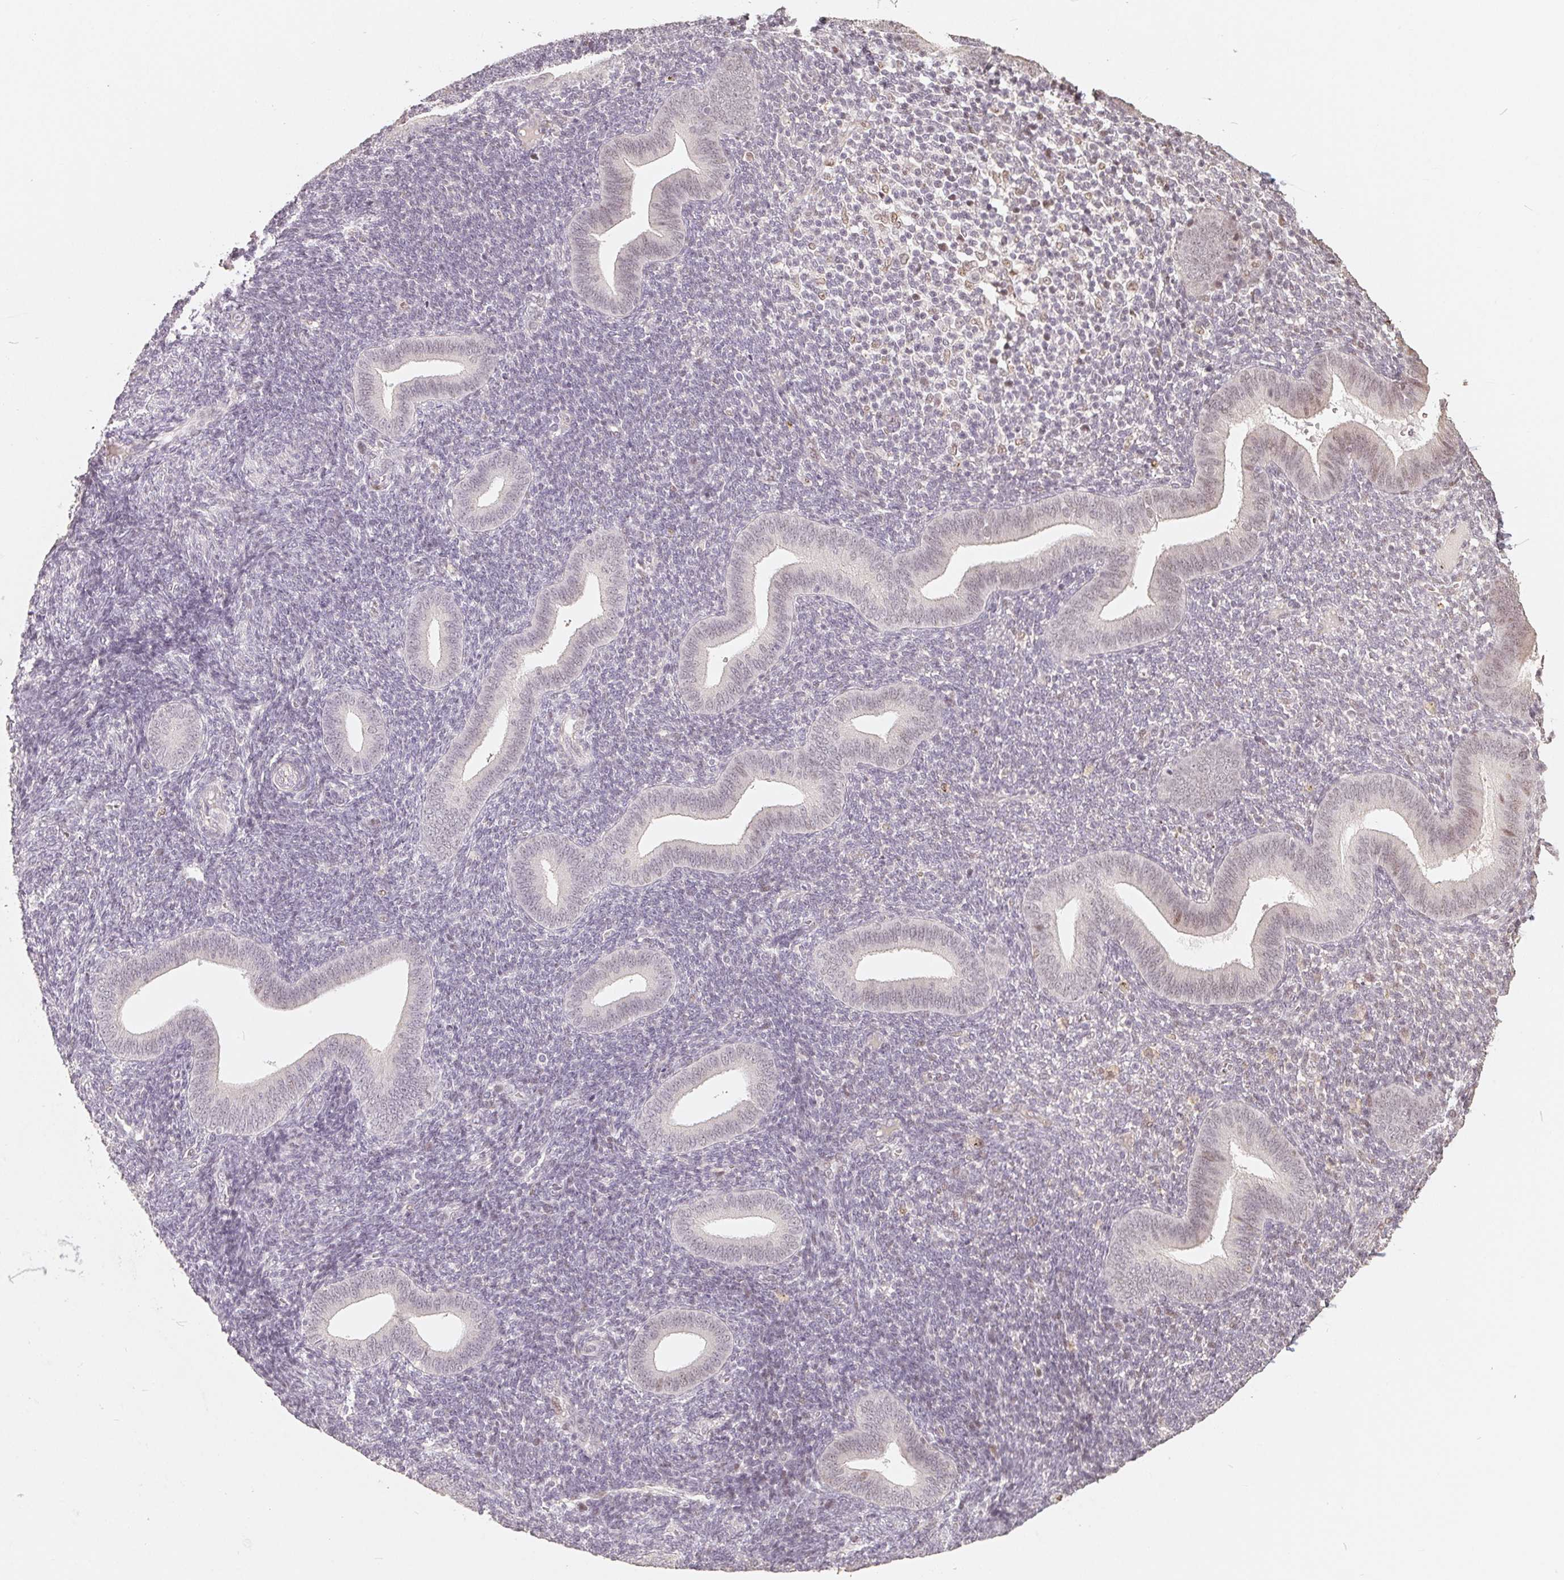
{"staining": {"intensity": "negative", "quantity": "none", "location": "none"}, "tissue": "endometrium", "cell_type": "Cells in endometrial stroma", "image_type": "normal", "snomed": [{"axis": "morphology", "description": "Normal tissue, NOS"}, {"axis": "topography", "description": "Endometrium"}], "caption": "A photomicrograph of endometrium stained for a protein shows no brown staining in cells in endometrial stroma. (DAB IHC, high magnification).", "gene": "CCDC138", "patient": {"sex": "female", "age": 25}}